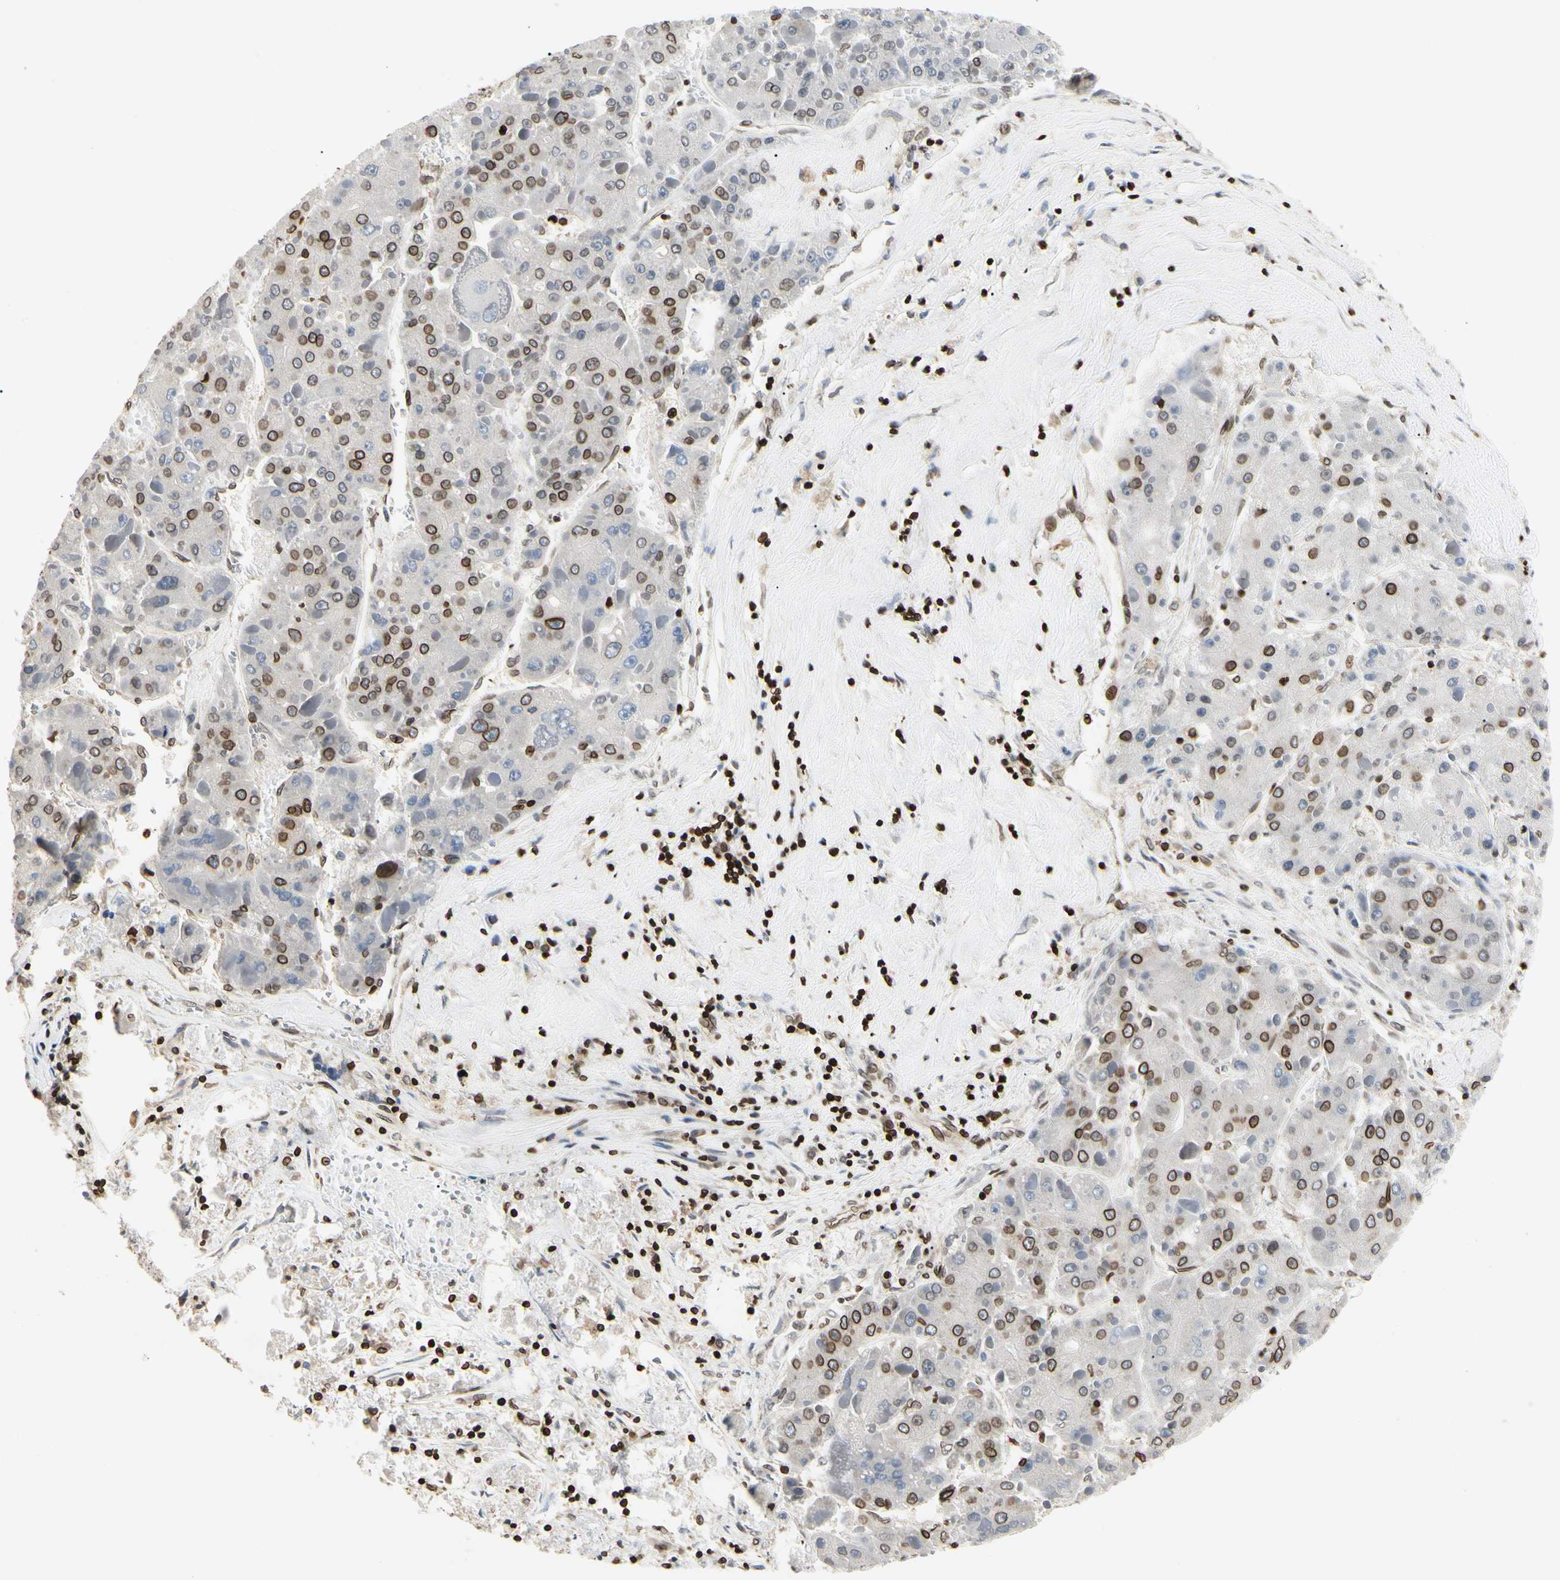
{"staining": {"intensity": "moderate", "quantity": "25%-75%", "location": "cytoplasmic/membranous,nuclear"}, "tissue": "liver cancer", "cell_type": "Tumor cells", "image_type": "cancer", "snomed": [{"axis": "morphology", "description": "Carcinoma, Hepatocellular, NOS"}, {"axis": "topography", "description": "Liver"}], "caption": "Protein expression analysis of hepatocellular carcinoma (liver) displays moderate cytoplasmic/membranous and nuclear expression in approximately 25%-75% of tumor cells.", "gene": "TMPO", "patient": {"sex": "female", "age": 73}}